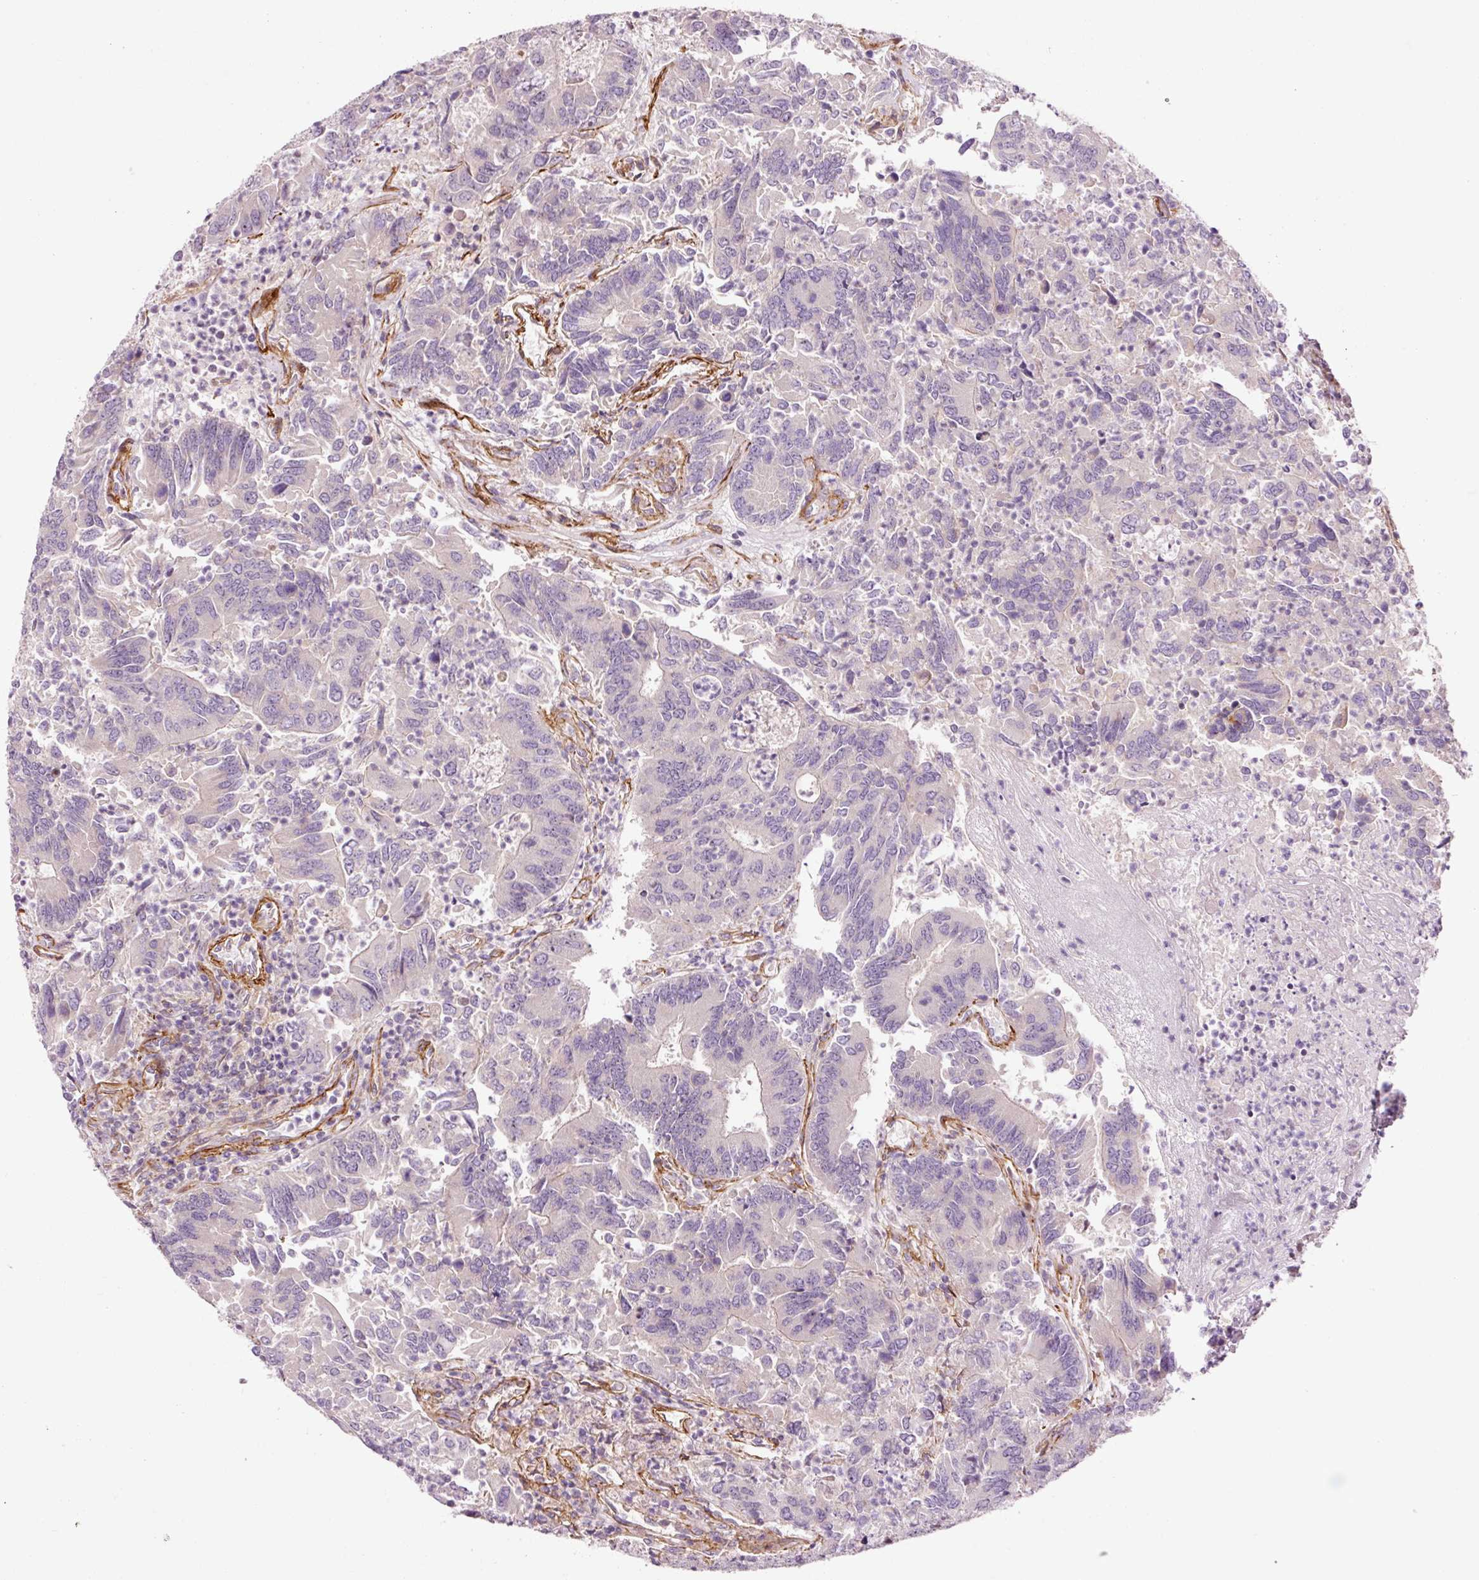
{"staining": {"intensity": "negative", "quantity": "none", "location": "none"}, "tissue": "colorectal cancer", "cell_type": "Tumor cells", "image_type": "cancer", "snomed": [{"axis": "morphology", "description": "Adenocarcinoma, NOS"}, {"axis": "topography", "description": "Colon"}], "caption": "An immunohistochemistry micrograph of colorectal cancer is shown. There is no staining in tumor cells of colorectal cancer.", "gene": "ANKRD20A1", "patient": {"sex": "female", "age": 67}}